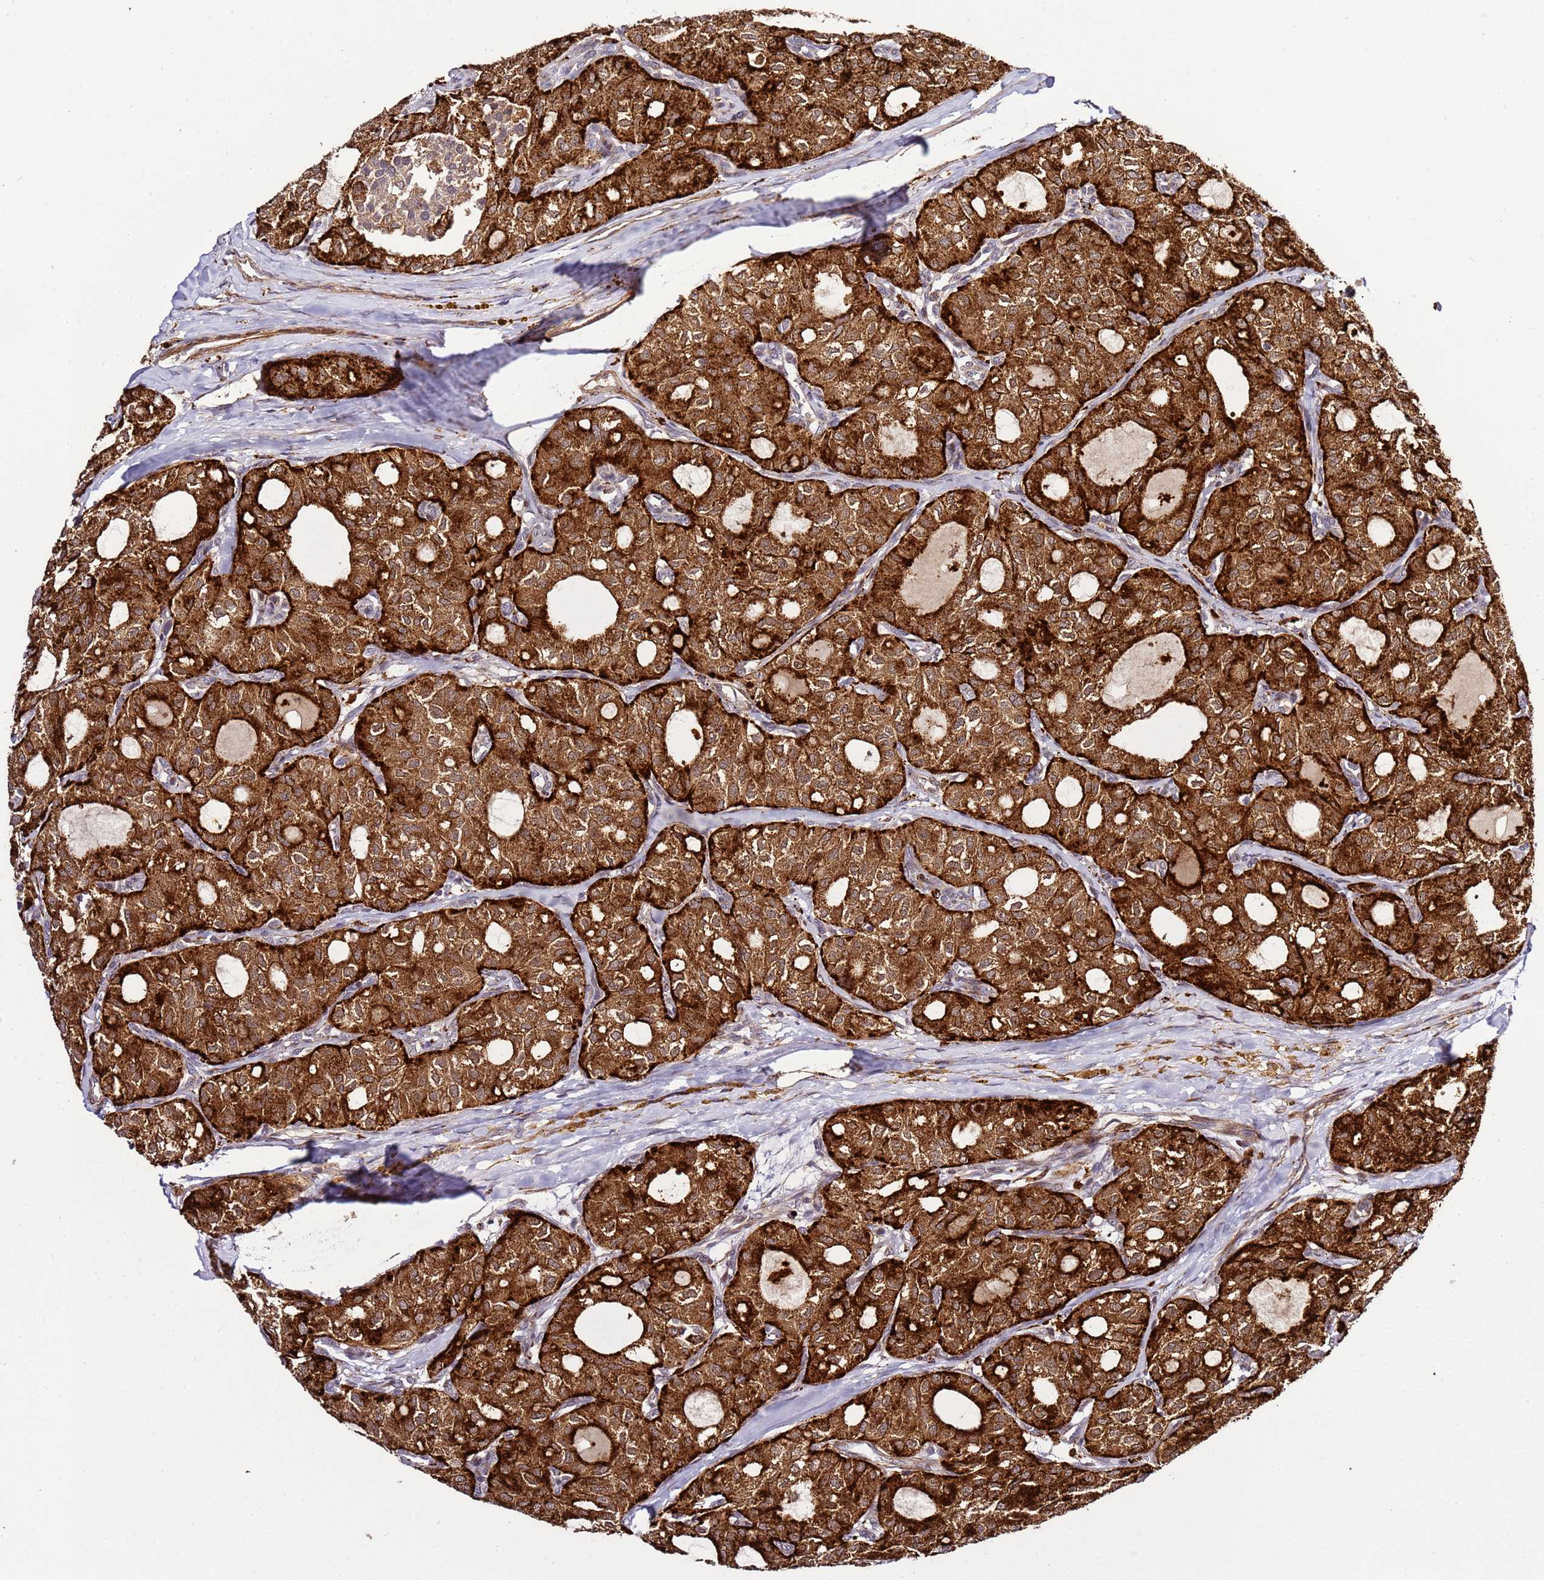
{"staining": {"intensity": "strong", "quantity": ">75%", "location": "cytoplasmic/membranous"}, "tissue": "thyroid cancer", "cell_type": "Tumor cells", "image_type": "cancer", "snomed": [{"axis": "morphology", "description": "Follicular adenoma carcinoma, NOS"}, {"axis": "topography", "description": "Thyroid gland"}], "caption": "A brown stain shows strong cytoplasmic/membranous expression of a protein in human follicular adenoma carcinoma (thyroid) tumor cells.", "gene": "PVRIG", "patient": {"sex": "male", "age": 75}}